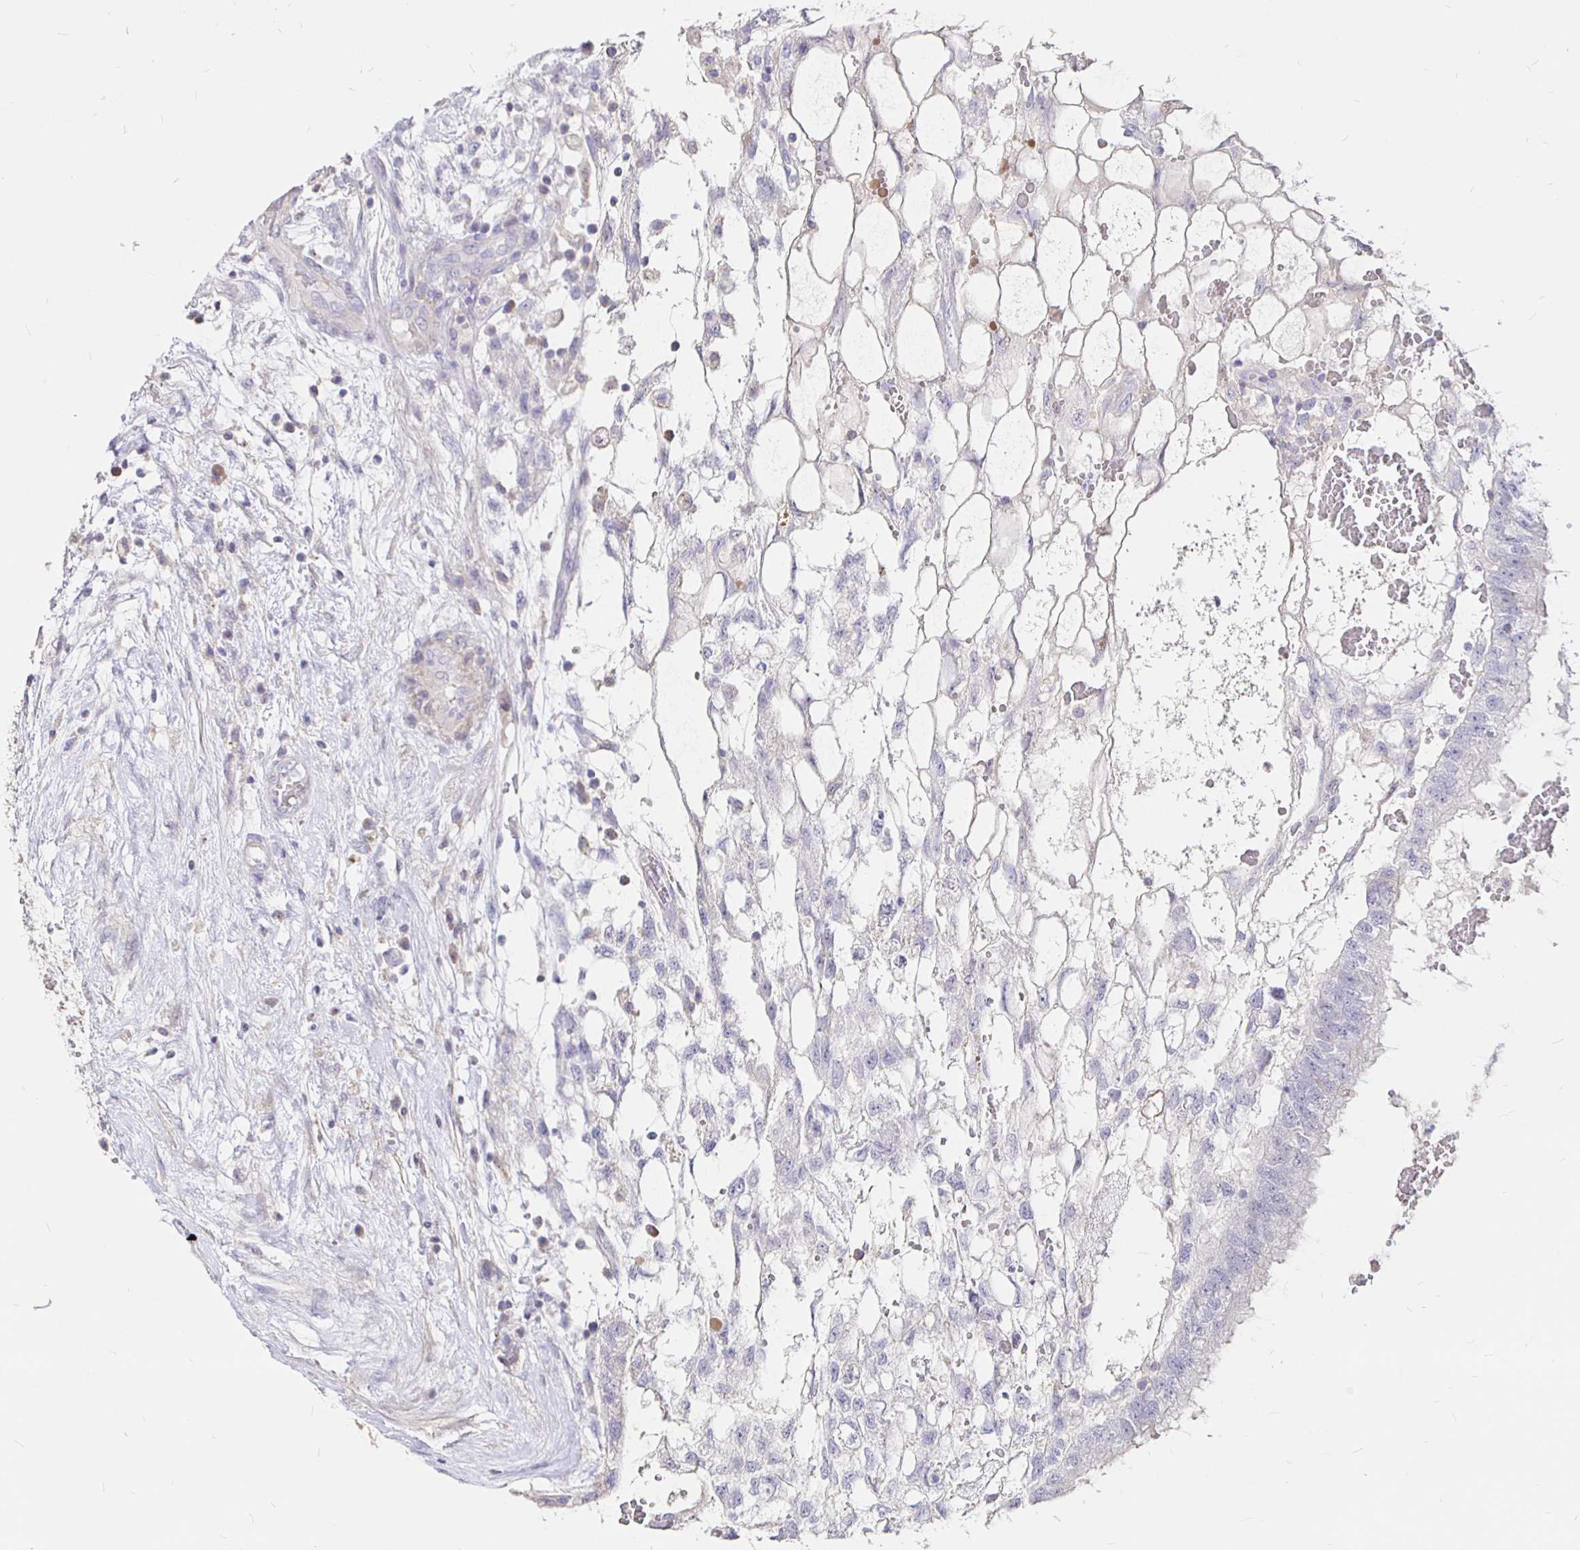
{"staining": {"intensity": "negative", "quantity": "none", "location": "none"}, "tissue": "testis cancer", "cell_type": "Tumor cells", "image_type": "cancer", "snomed": [{"axis": "morphology", "description": "Normal tissue, NOS"}, {"axis": "morphology", "description": "Carcinoma, Embryonal, NOS"}, {"axis": "topography", "description": "Testis"}], "caption": "Testis cancer was stained to show a protein in brown. There is no significant staining in tumor cells.", "gene": "NECAB1", "patient": {"sex": "male", "age": 32}}